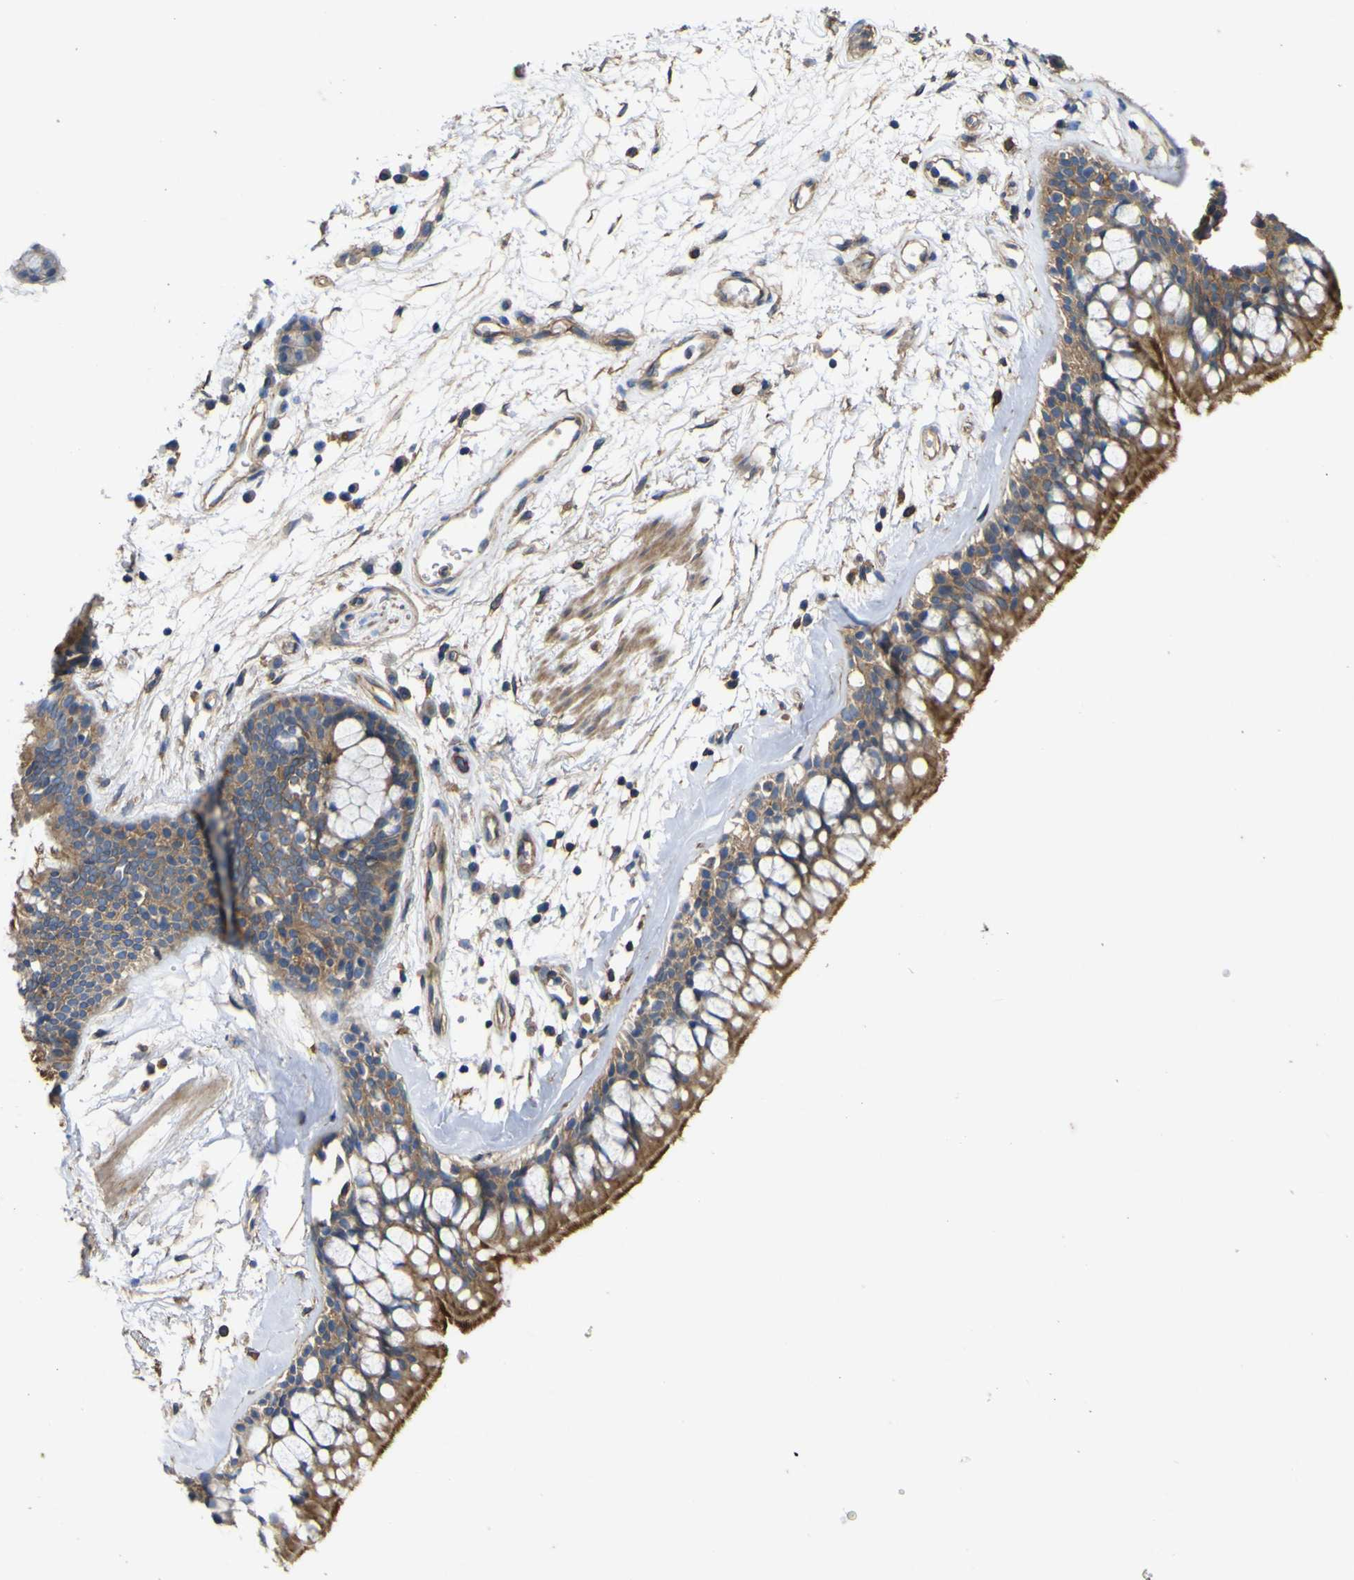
{"staining": {"intensity": "moderate", "quantity": ">75%", "location": "cytoplasmic/membranous"}, "tissue": "bronchus", "cell_type": "Respiratory epithelial cells", "image_type": "normal", "snomed": [{"axis": "morphology", "description": "Normal tissue, NOS"}, {"axis": "morphology", "description": "Adenocarcinoma, NOS"}, {"axis": "topography", "description": "Bronchus"}, {"axis": "topography", "description": "Lung"}], "caption": "Protein staining by IHC exhibits moderate cytoplasmic/membranous staining in about >75% of respiratory epithelial cells in normal bronchus. (Brightfield microscopy of DAB IHC at high magnification).", "gene": "TNFSF15", "patient": {"sex": "female", "age": 54}}